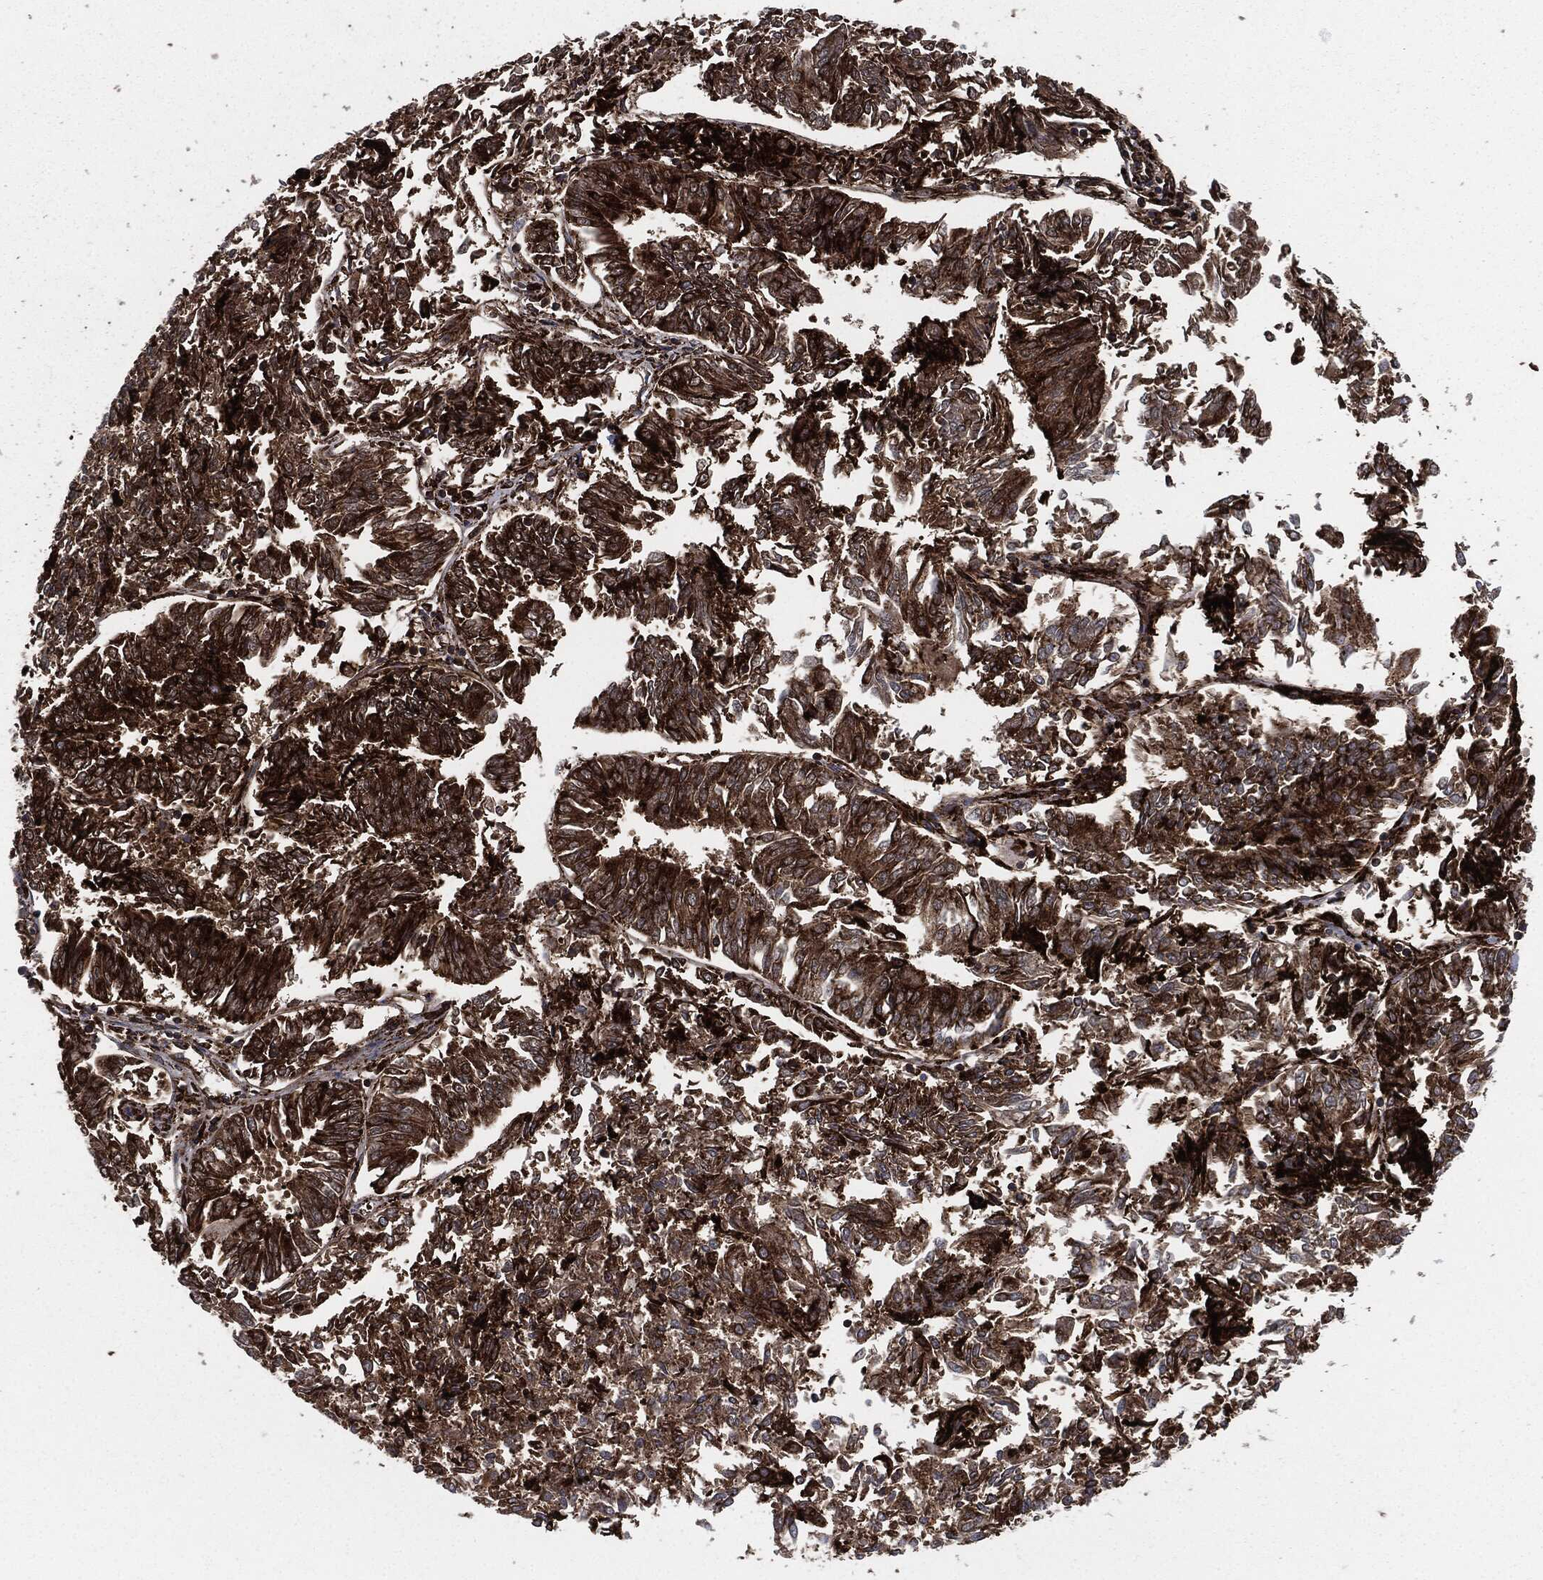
{"staining": {"intensity": "strong", "quantity": ">75%", "location": "cytoplasmic/membranous"}, "tissue": "endometrial cancer", "cell_type": "Tumor cells", "image_type": "cancer", "snomed": [{"axis": "morphology", "description": "Adenocarcinoma, NOS"}, {"axis": "topography", "description": "Endometrium"}], "caption": "Protein expression analysis of human endometrial cancer reveals strong cytoplasmic/membranous staining in about >75% of tumor cells.", "gene": "CALR", "patient": {"sex": "female", "age": 58}}